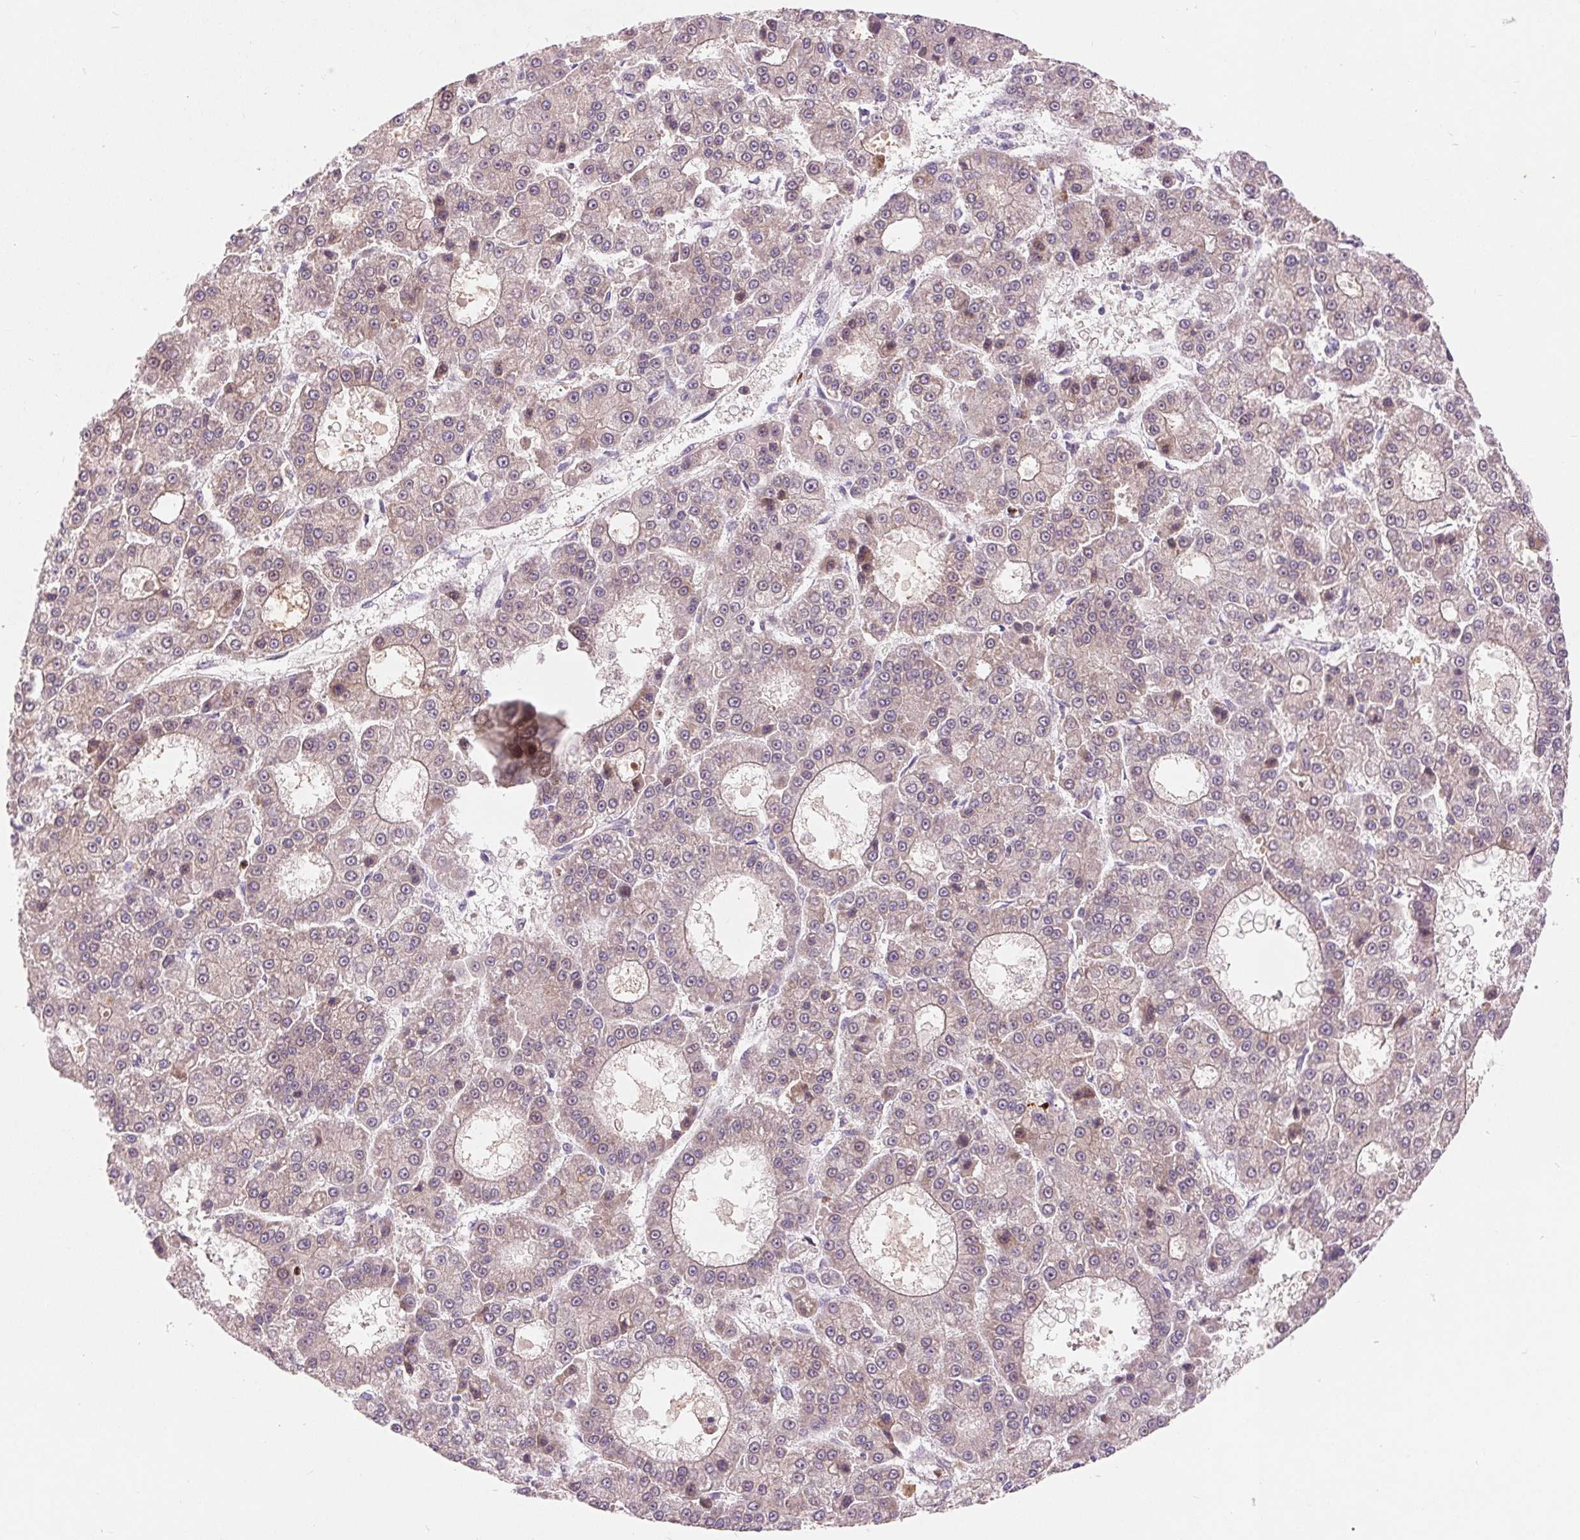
{"staining": {"intensity": "weak", "quantity": "<25%", "location": "cytoplasmic/membranous"}, "tissue": "liver cancer", "cell_type": "Tumor cells", "image_type": "cancer", "snomed": [{"axis": "morphology", "description": "Carcinoma, Hepatocellular, NOS"}, {"axis": "topography", "description": "Liver"}], "caption": "Immunohistochemical staining of liver hepatocellular carcinoma displays no significant staining in tumor cells.", "gene": "RANBP3L", "patient": {"sex": "male", "age": 70}}